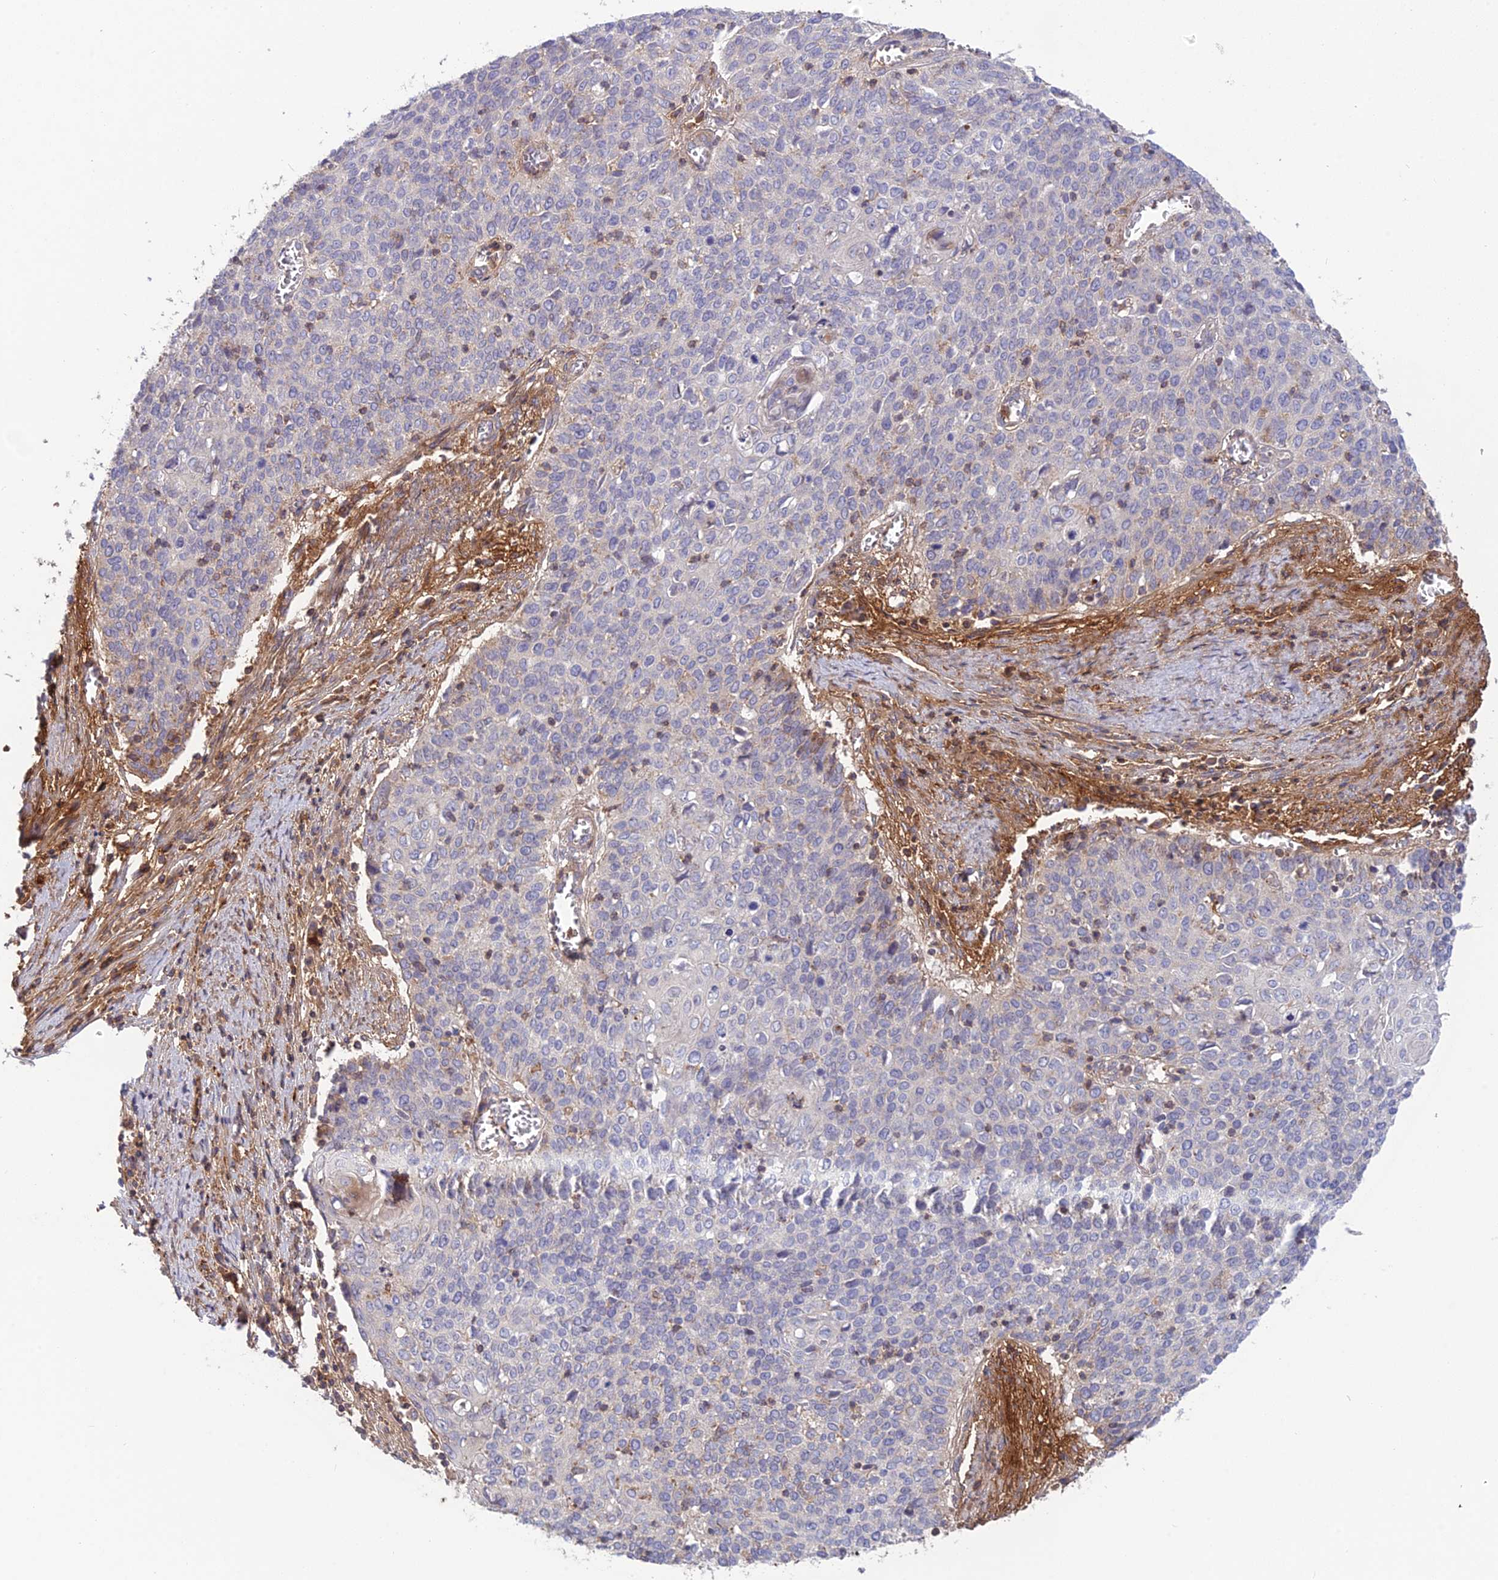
{"staining": {"intensity": "negative", "quantity": "none", "location": "none"}, "tissue": "cervical cancer", "cell_type": "Tumor cells", "image_type": "cancer", "snomed": [{"axis": "morphology", "description": "Squamous cell carcinoma, NOS"}, {"axis": "topography", "description": "Cervix"}], "caption": "Immunohistochemical staining of human cervical cancer (squamous cell carcinoma) demonstrates no significant positivity in tumor cells.", "gene": "CPNE7", "patient": {"sex": "female", "age": 39}}